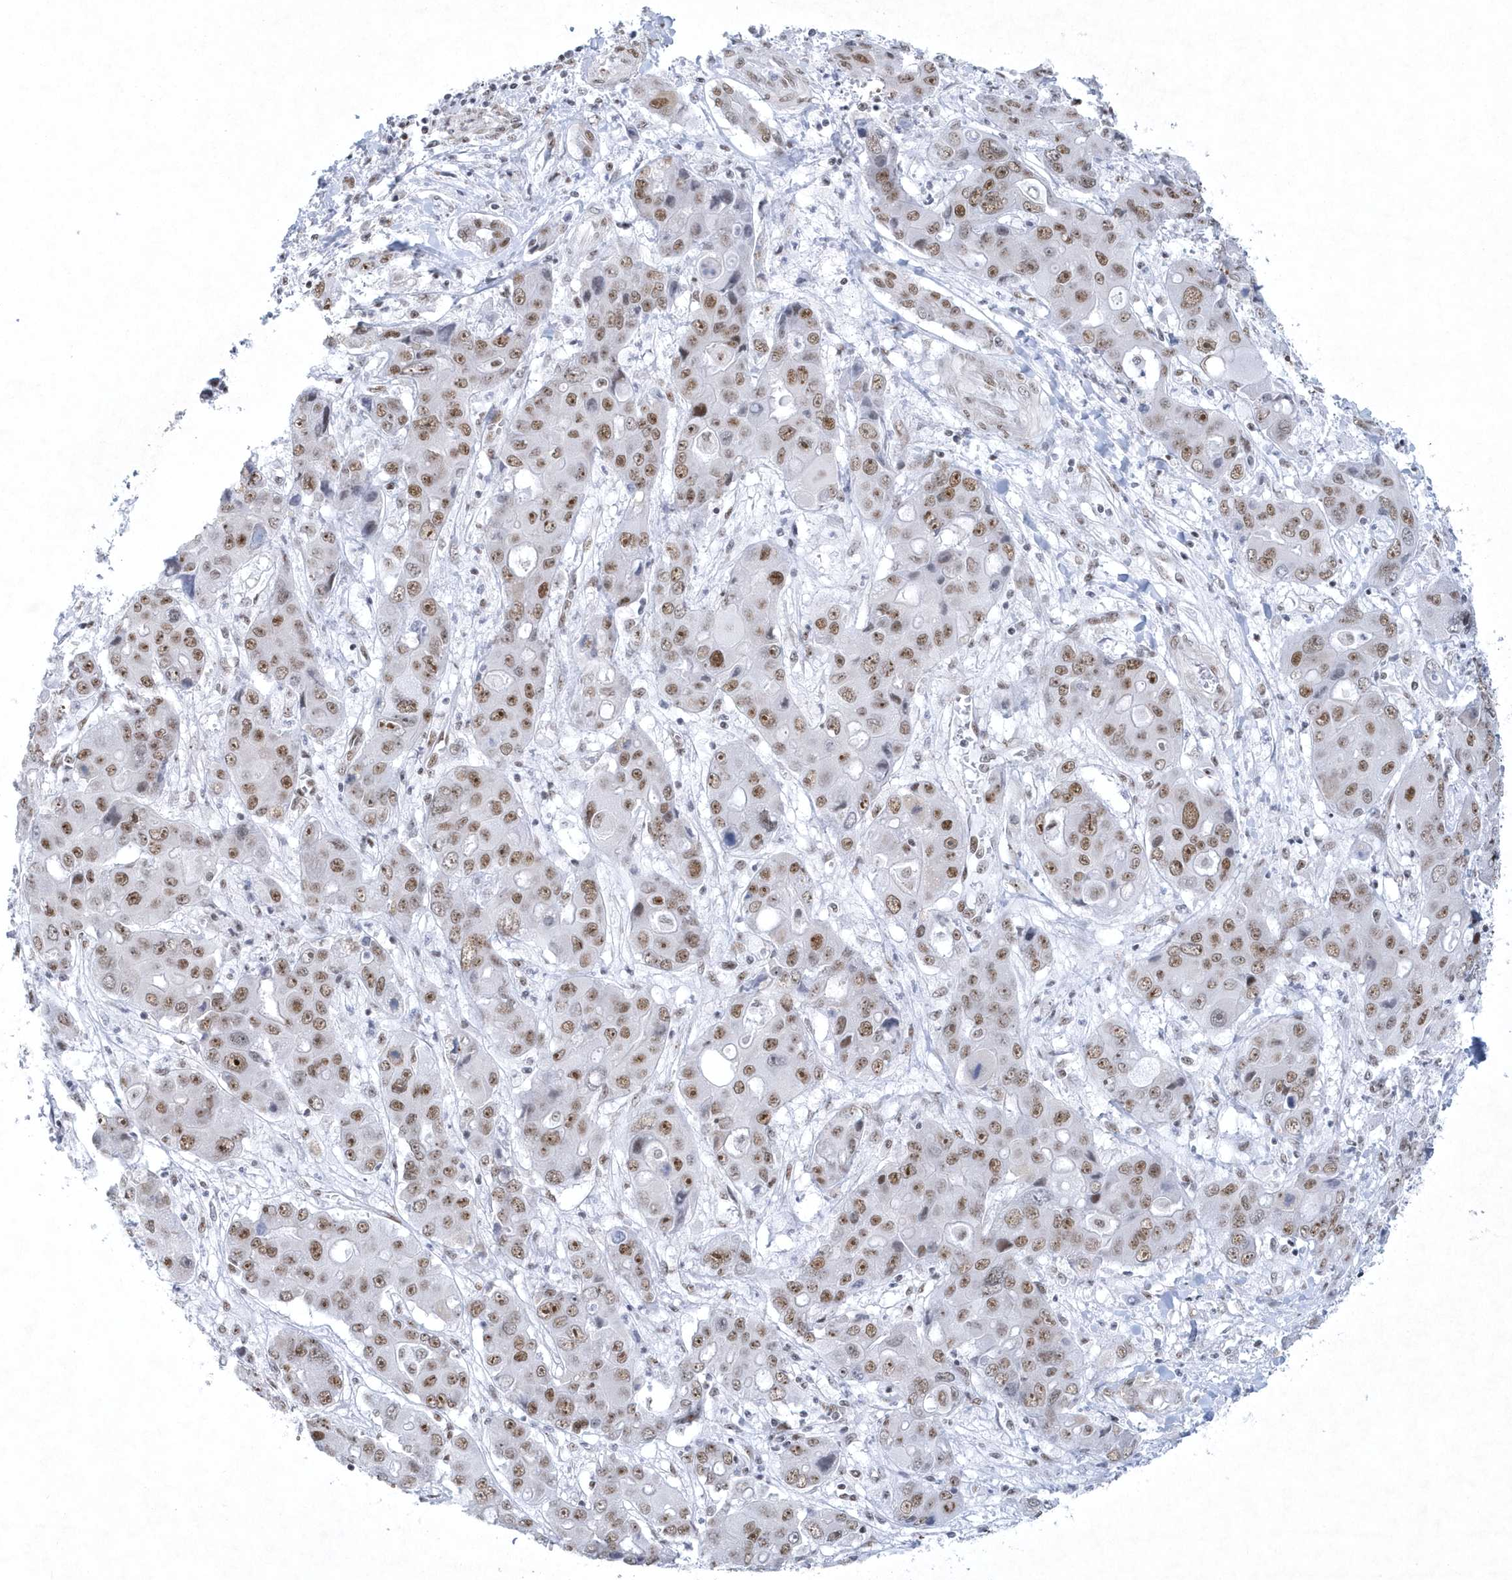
{"staining": {"intensity": "moderate", "quantity": ">75%", "location": "nuclear"}, "tissue": "liver cancer", "cell_type": "Tumor cells", "image_type": "cancer", "snomed": [{"axis": "morphology", "description": "Cholangiocarcinoma"}, {"axis": "topography", "description": "Liver"}], "caption": "Brown immunohistochemical staining in liver cholangiocarcinoma demonstrates moderate nuclear expression in approximately >75% of tumor cells. Immunohistochemistry (ihc) stains the protein of interest in brown and the nuclei are stained blue.", "gene": "DCLRE1A", "patient": {"sex": "male", "age": 67}}